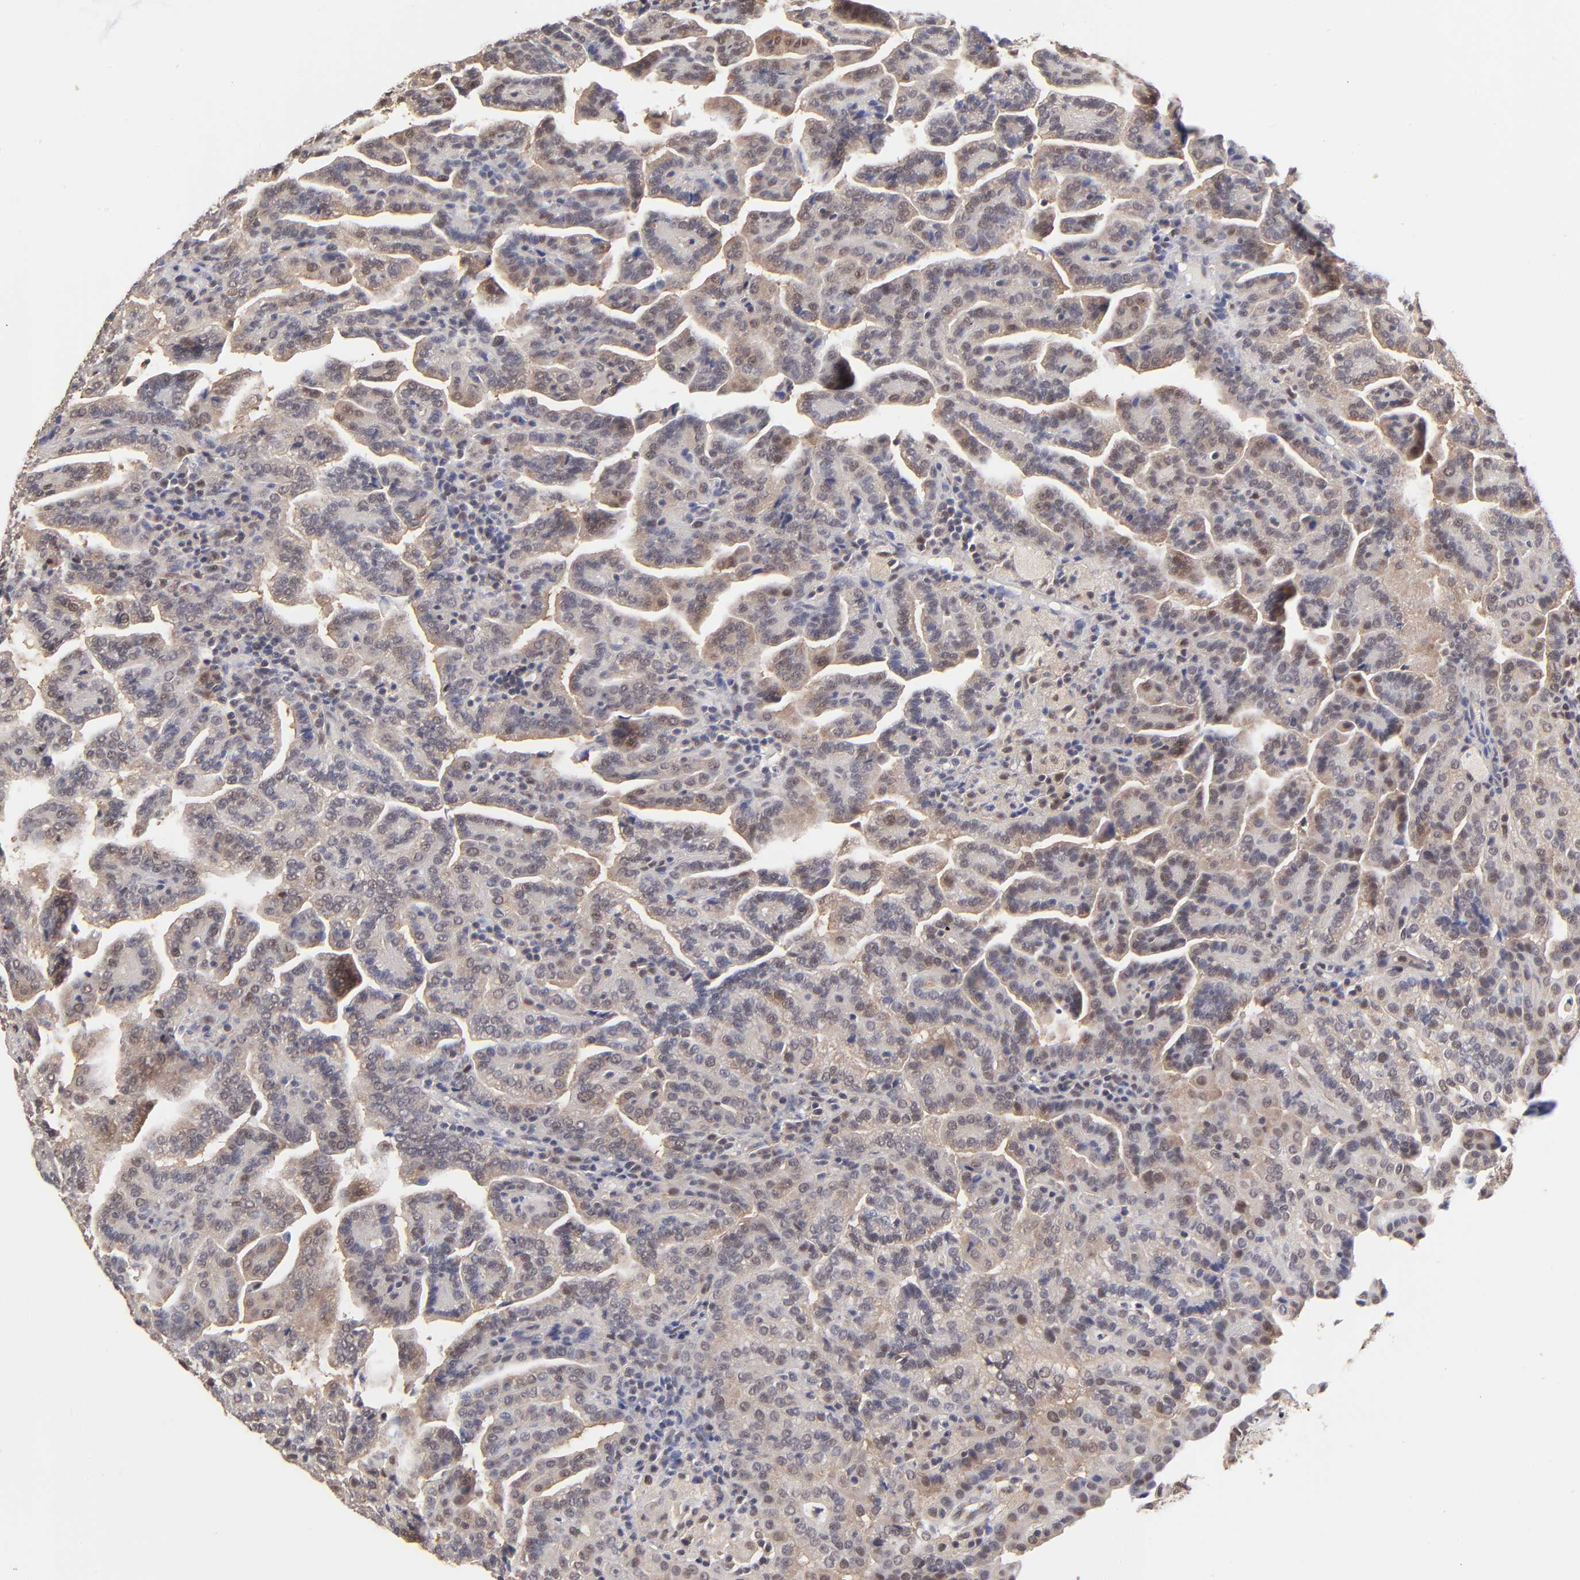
{"staining": {"intensity": "weak", "quantity": "<25%", "location": "nuclear"}, "tissue": "renal cancer", "cell_type": "Tumor cells", "image_type": "cancer", "snomed": [{"axis": "morphology", "description": "Adenocarcinoma, NOS"}, {"axis": "topography", "description": "Kidney"}], "caption": "Immunohistochemical staining of human renal adenocarcinoma displays no significant positivity in tumor cells.", "gene": "PSMC4", "patient": {"sex": "male", "age": 61}}